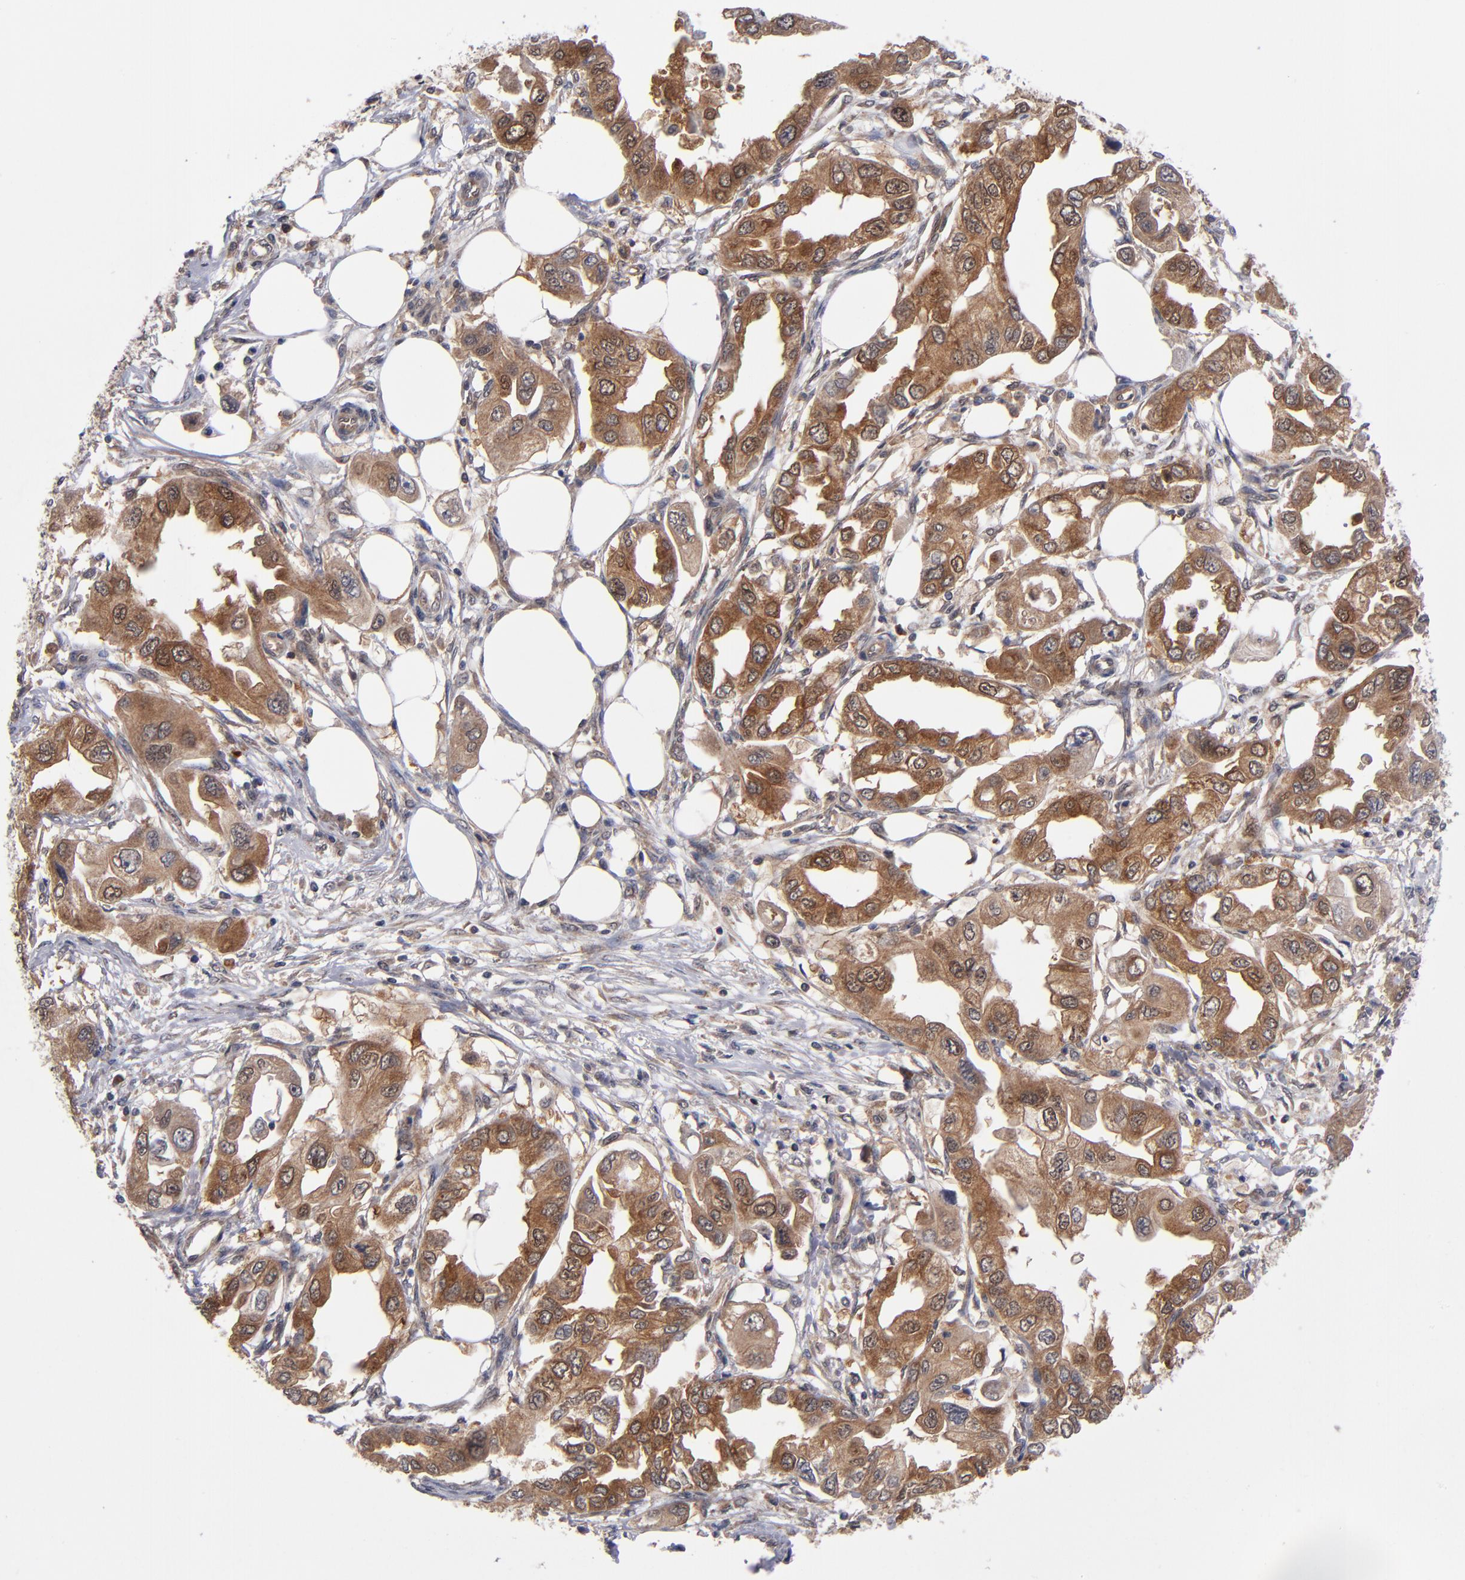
{"staining": {"intensity": "strong", "quantity": ">75%", "location": "cytoplasmic/membranous"}, "tissue": "endometrial cancer", "cell_type": "Tumor cells", "image_type": "cancer", "snomed": [{"axis": "morphology", "description": "Adenocarcinoma, NOS"}, {"axis": "topography", "description": "Endometrium"}], "caption": "A micrograph of human endometrial cancer stained for a protein displays strong cytoplasmic/membranous brown staining in tumor cells. Nuclei are stained in blue.", "gene": "ALG13", "patient": {"sex": "female", "age": 67}}